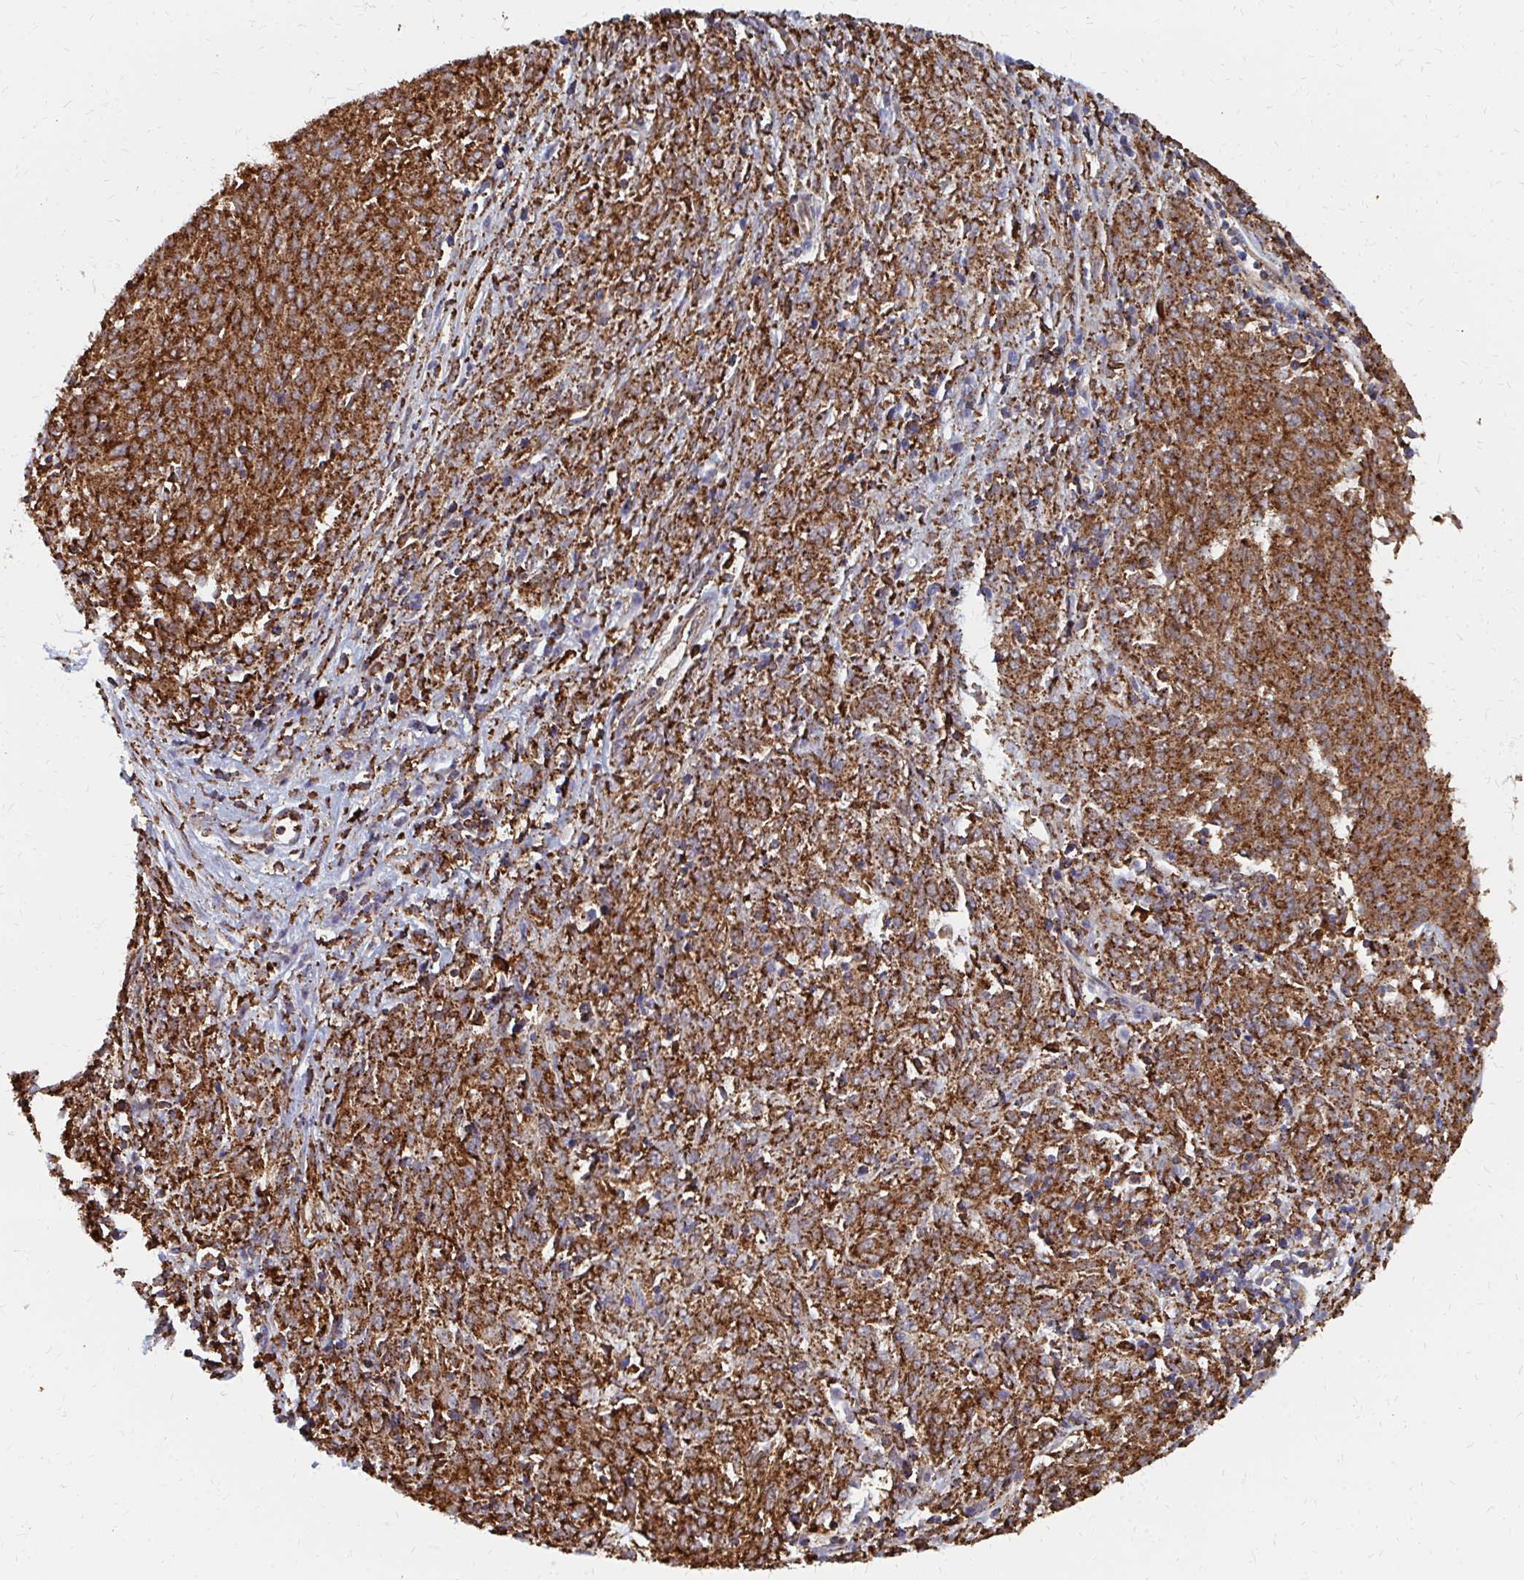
{"staining": {"intensity": "strong", "quantity": ">75%", "location": "cytoplasmic/membranous"}, "tissue": "melanoma", "cell_type": "Tumor cells", "image_type": "cancer", "snomed": [{"axis": "morphology", "description": "Malignant melanoma, NOS"}, {"axis": "topography", "description": "Skin"}], "caption": "This micrograph demonstrates IHC staining of human malignant melanoma, with high strong cytoplasmic/membranous staining in approximately >75% of tumor cells.", "gene": "PPP1R13L", "patient": {"sex": "female", "age": 72}}